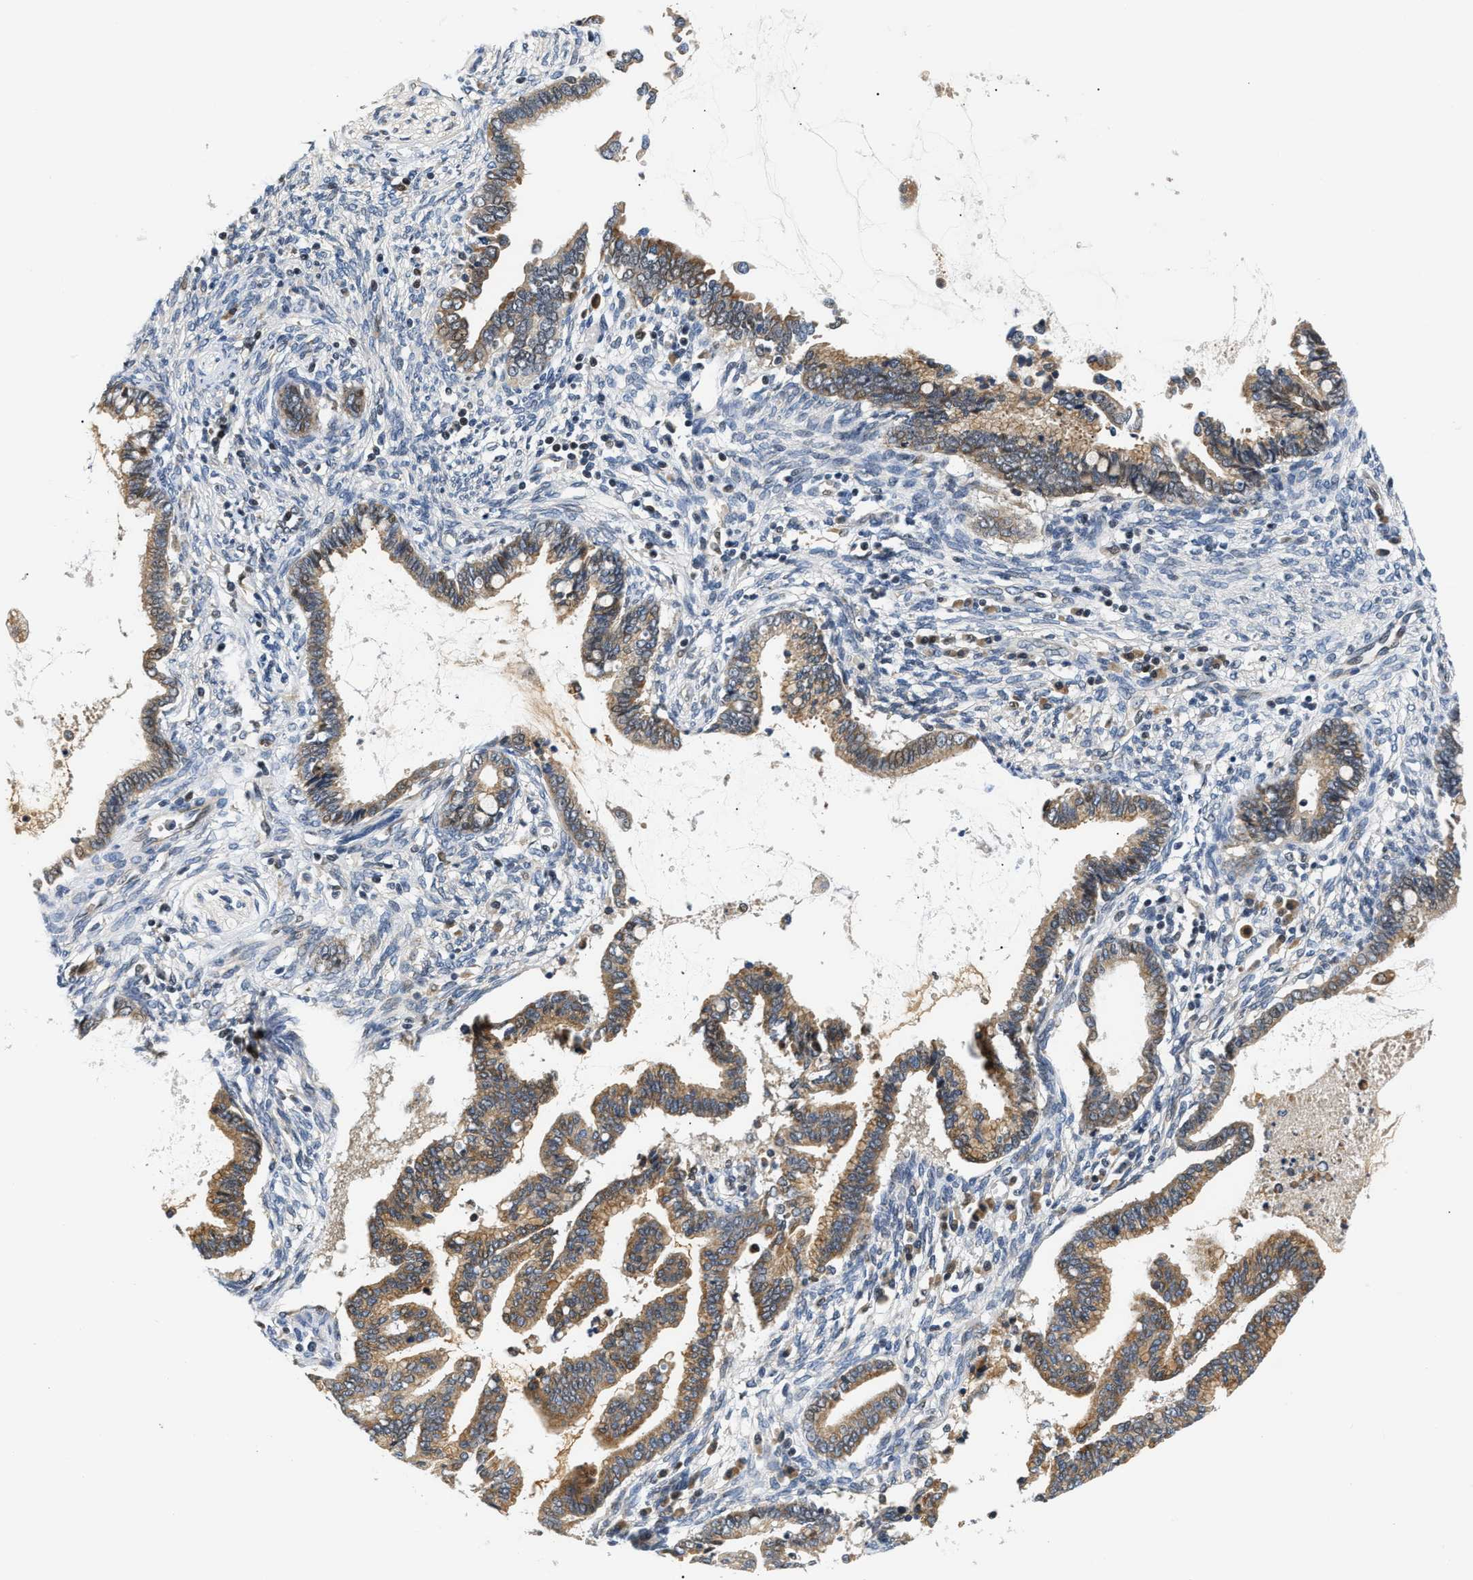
{"staining": {"intensity": "moderate", "quantity": ">75%", "location": "cytoplasmic/membranous"}, "tissue": "cervical cancer", "cell_type": "Tumor cells", "image_type": "cancer", "snomed": [{"axis": "morphology", "description": "Adenocarcinoma, NOS"}, {"axis": "topography", "description": "Cervix"}], "caption": "IHC image of human cervical adenocarcinoma stained for a protein (brown), which shows medium levels of moderate cytoplasmic/membranous expression in about >75% of tumor cells.", "gene": "TNIP2", "patient": {"sex": "female", "age": 44}}